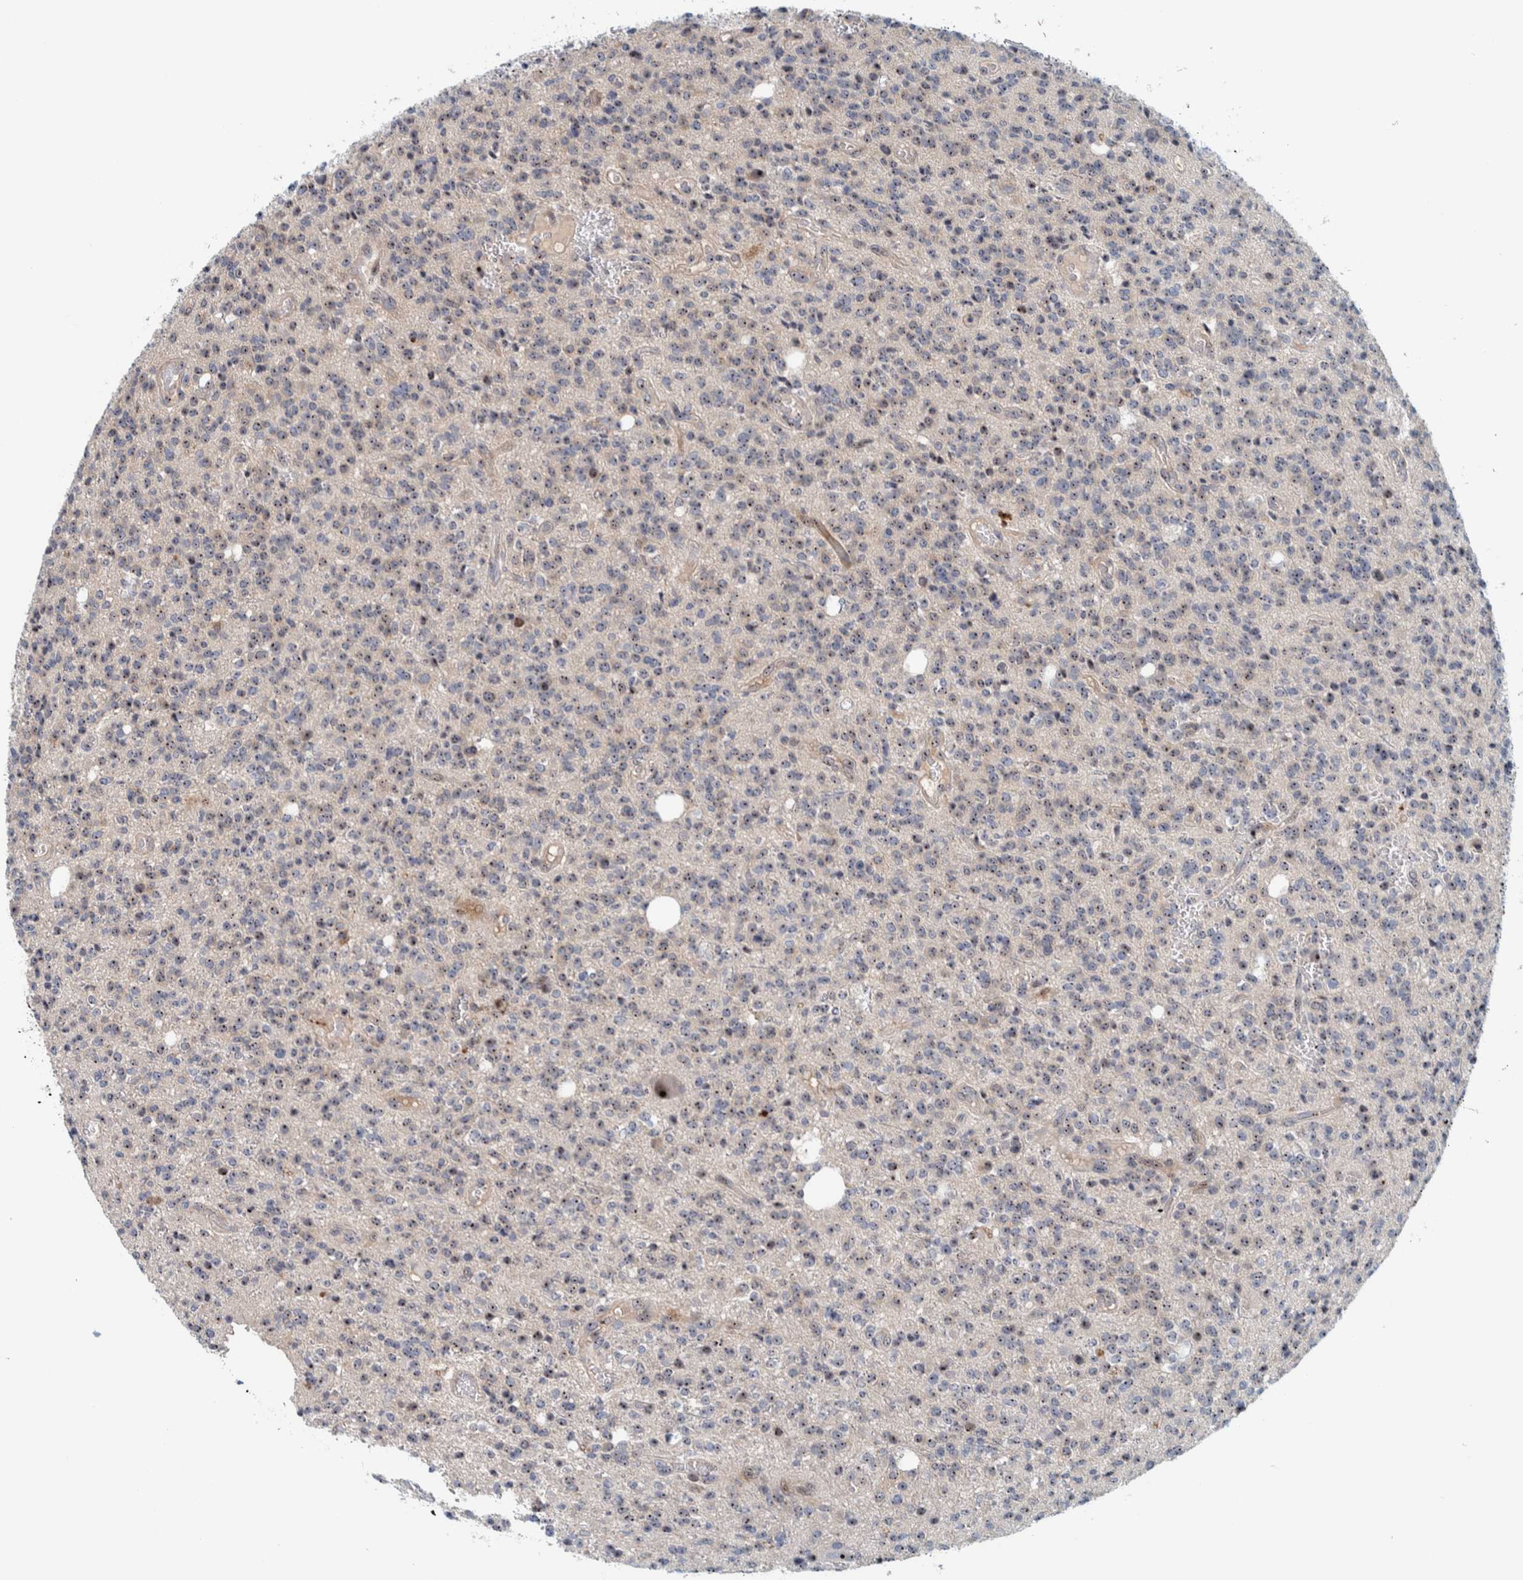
{"staining": {"intensity": "moderate", "quantity": ">75%", "location": "nuclear"}, "tissue": "glioma", "cell_type": "Tumor cells", "image_type": "cancer", "snomed": [{"axis": "morphology", "description": "Glioma, malignant, High grade"}, {"axis": "topography", "description": "Brain"}], "caption": "The photomicrograph reveals immunohistochemical staining of glioma. There is moderate nuclear positivity is identified in about >75% of tumor cells.", "gene": "NOL11", "patient": {"sex": "male", "age": 34}}